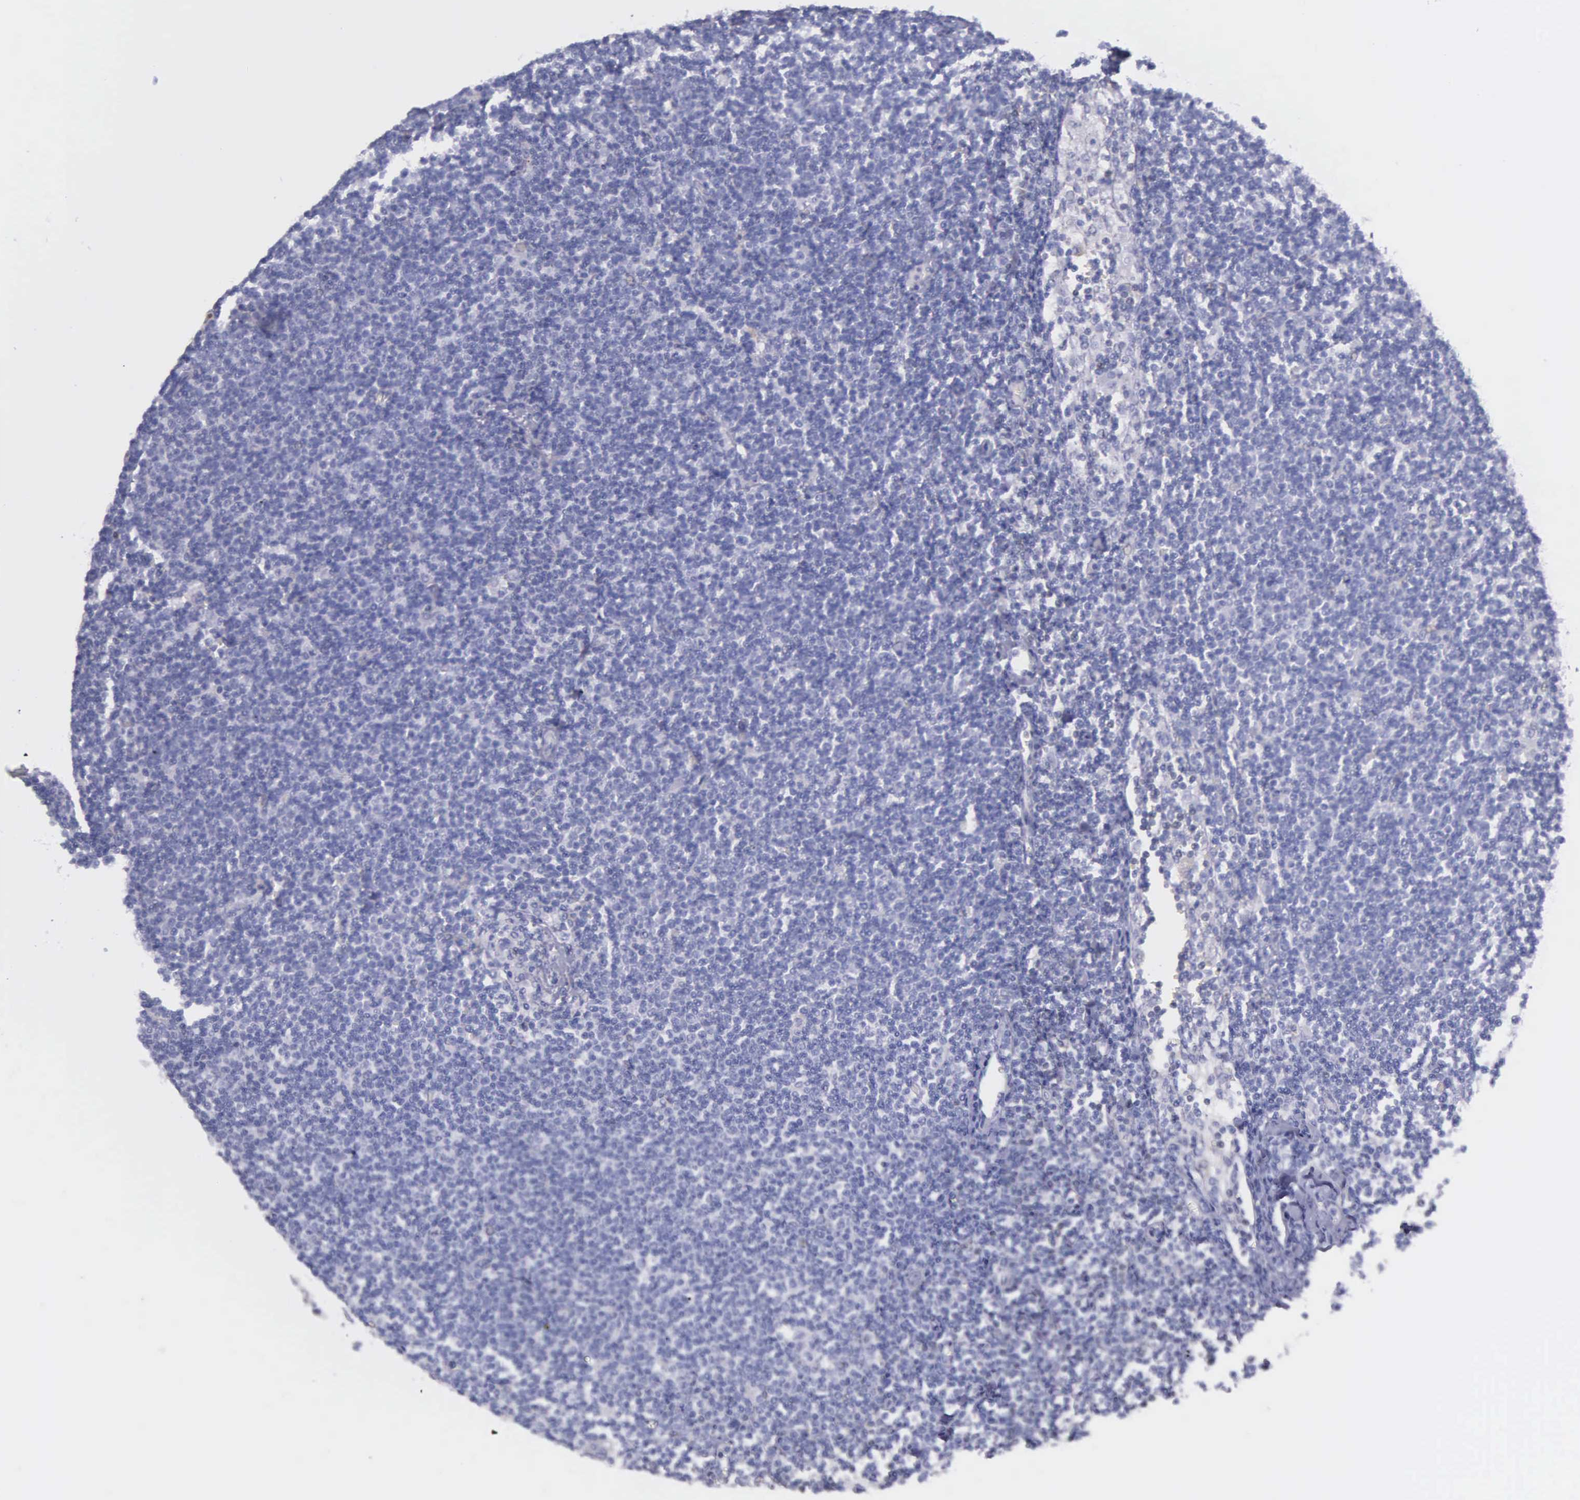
{"staining": {"intensity": "negative", "quantity": "none", "location": "none"}, "tissue": "lymphoma", "cell_type": "Tumor cells", "image_type": "cancer", "snomed": [{"axis": "morphology", "description": "Malignant lymphoma, non-Hodgkin's type, Low grade"}, {"axis": "topography", "description": "Lymph node"}], "caption": "The immunohistochemistry photomicrograph has no significant expression in tumor cells of malignant lymphoma, non-Hodgkin's type (low-grade) tissue. (DAB (3,3'-diaminobenzidine) immunohistochemistry (IHC), high magnification).", "gene": "GSTT2", "patient": {"sex": "male", "age": 65}}